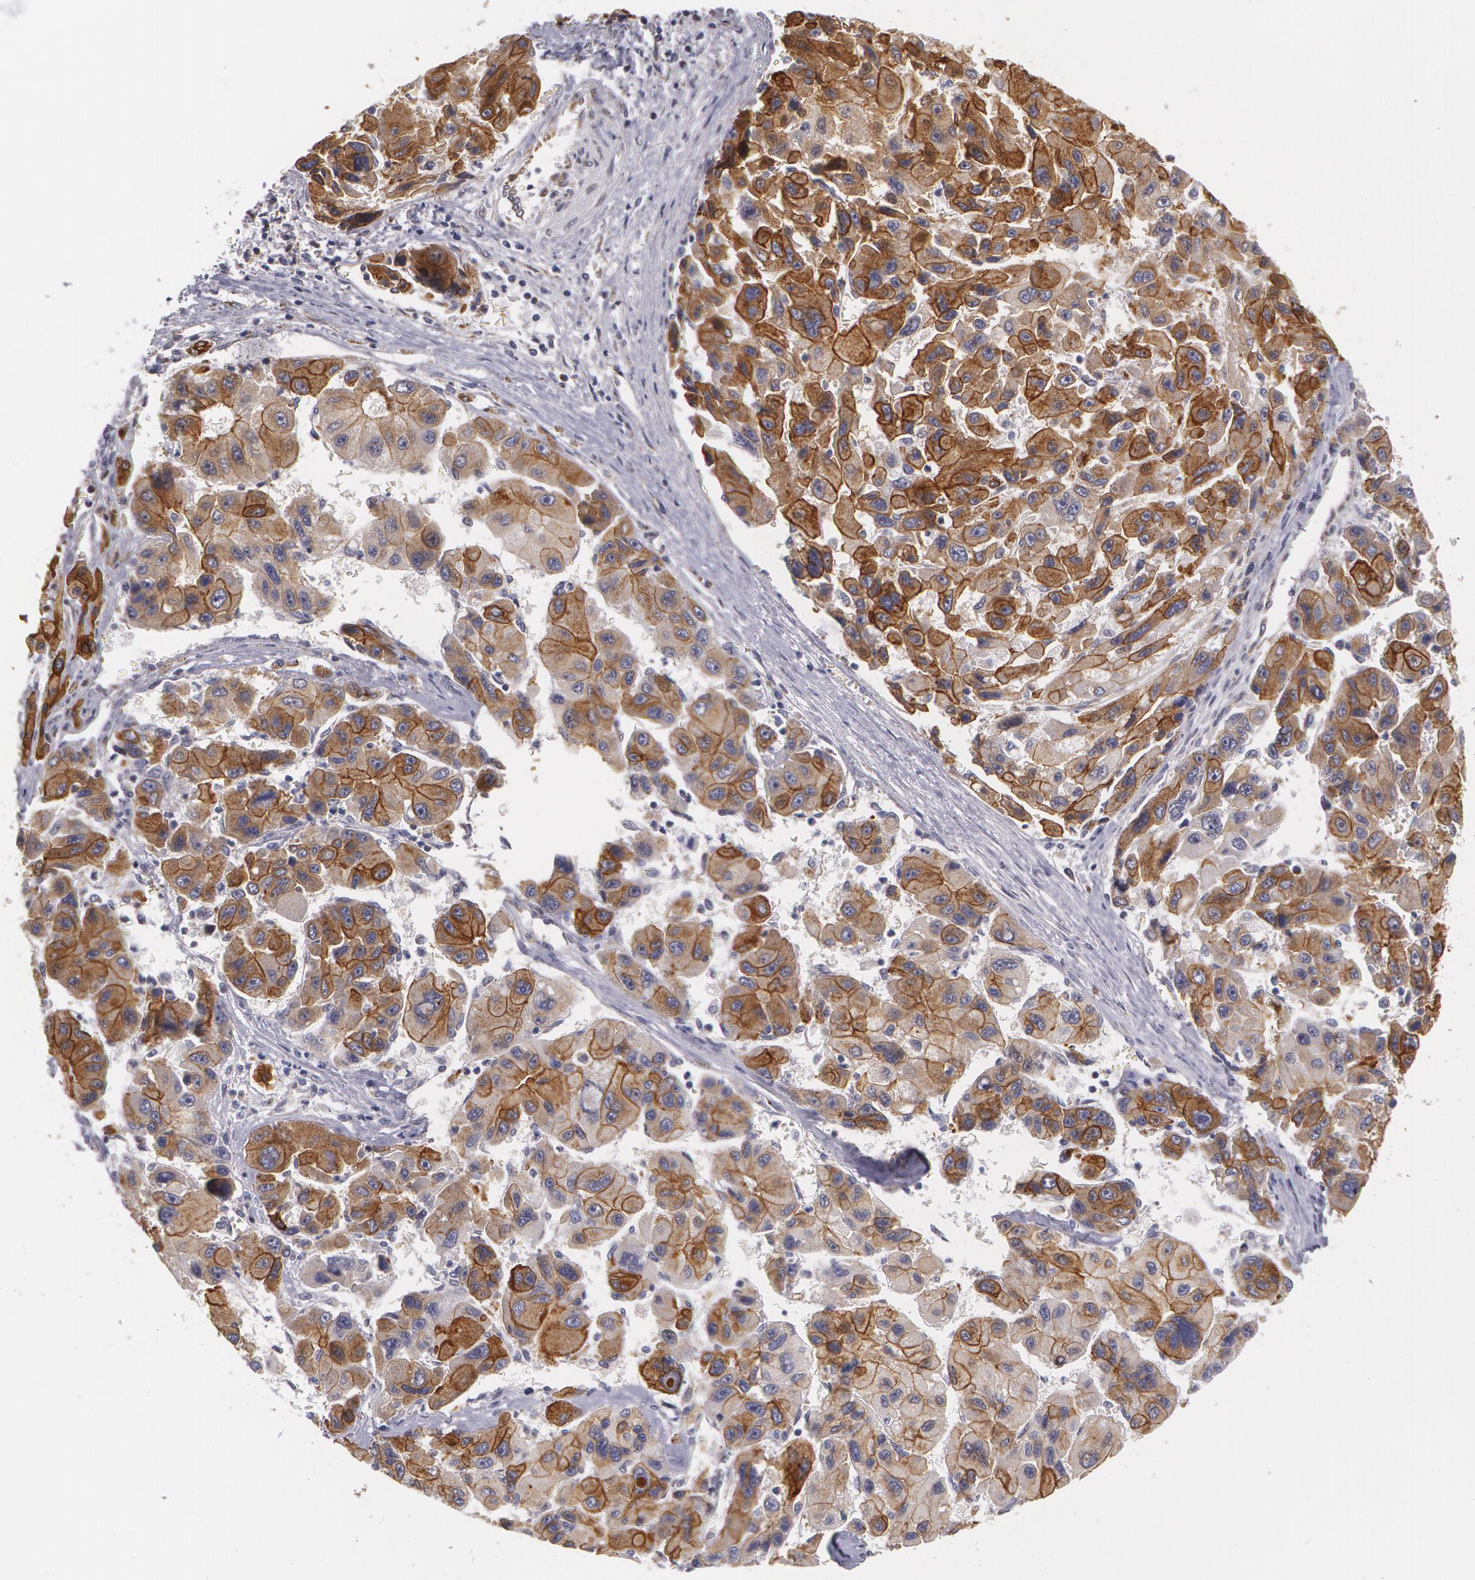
{"staining": {"intensity": "moderate", "quantity": "25%-75%", "location": "cytoplasmic/membranous"}, "tissue": "liver cancer", "cell_type": "Tumor cells", "image_type": "cancer", "snomed": [{"axis": "morphology", "description": "Carcinoma, Hepatocellular, NOS"}, {"axis": "topography", "description": "Liver"}], "caption": "Immunohistochemical staining of human hepatocellular carcinoma (liver) demonstrates medium levels of moderate cytoplasmic/membranous staining in approximately 25%-75% of tumor cells.", "gene": "KRT18", "patient": {"sex": "male", "age": 64}}